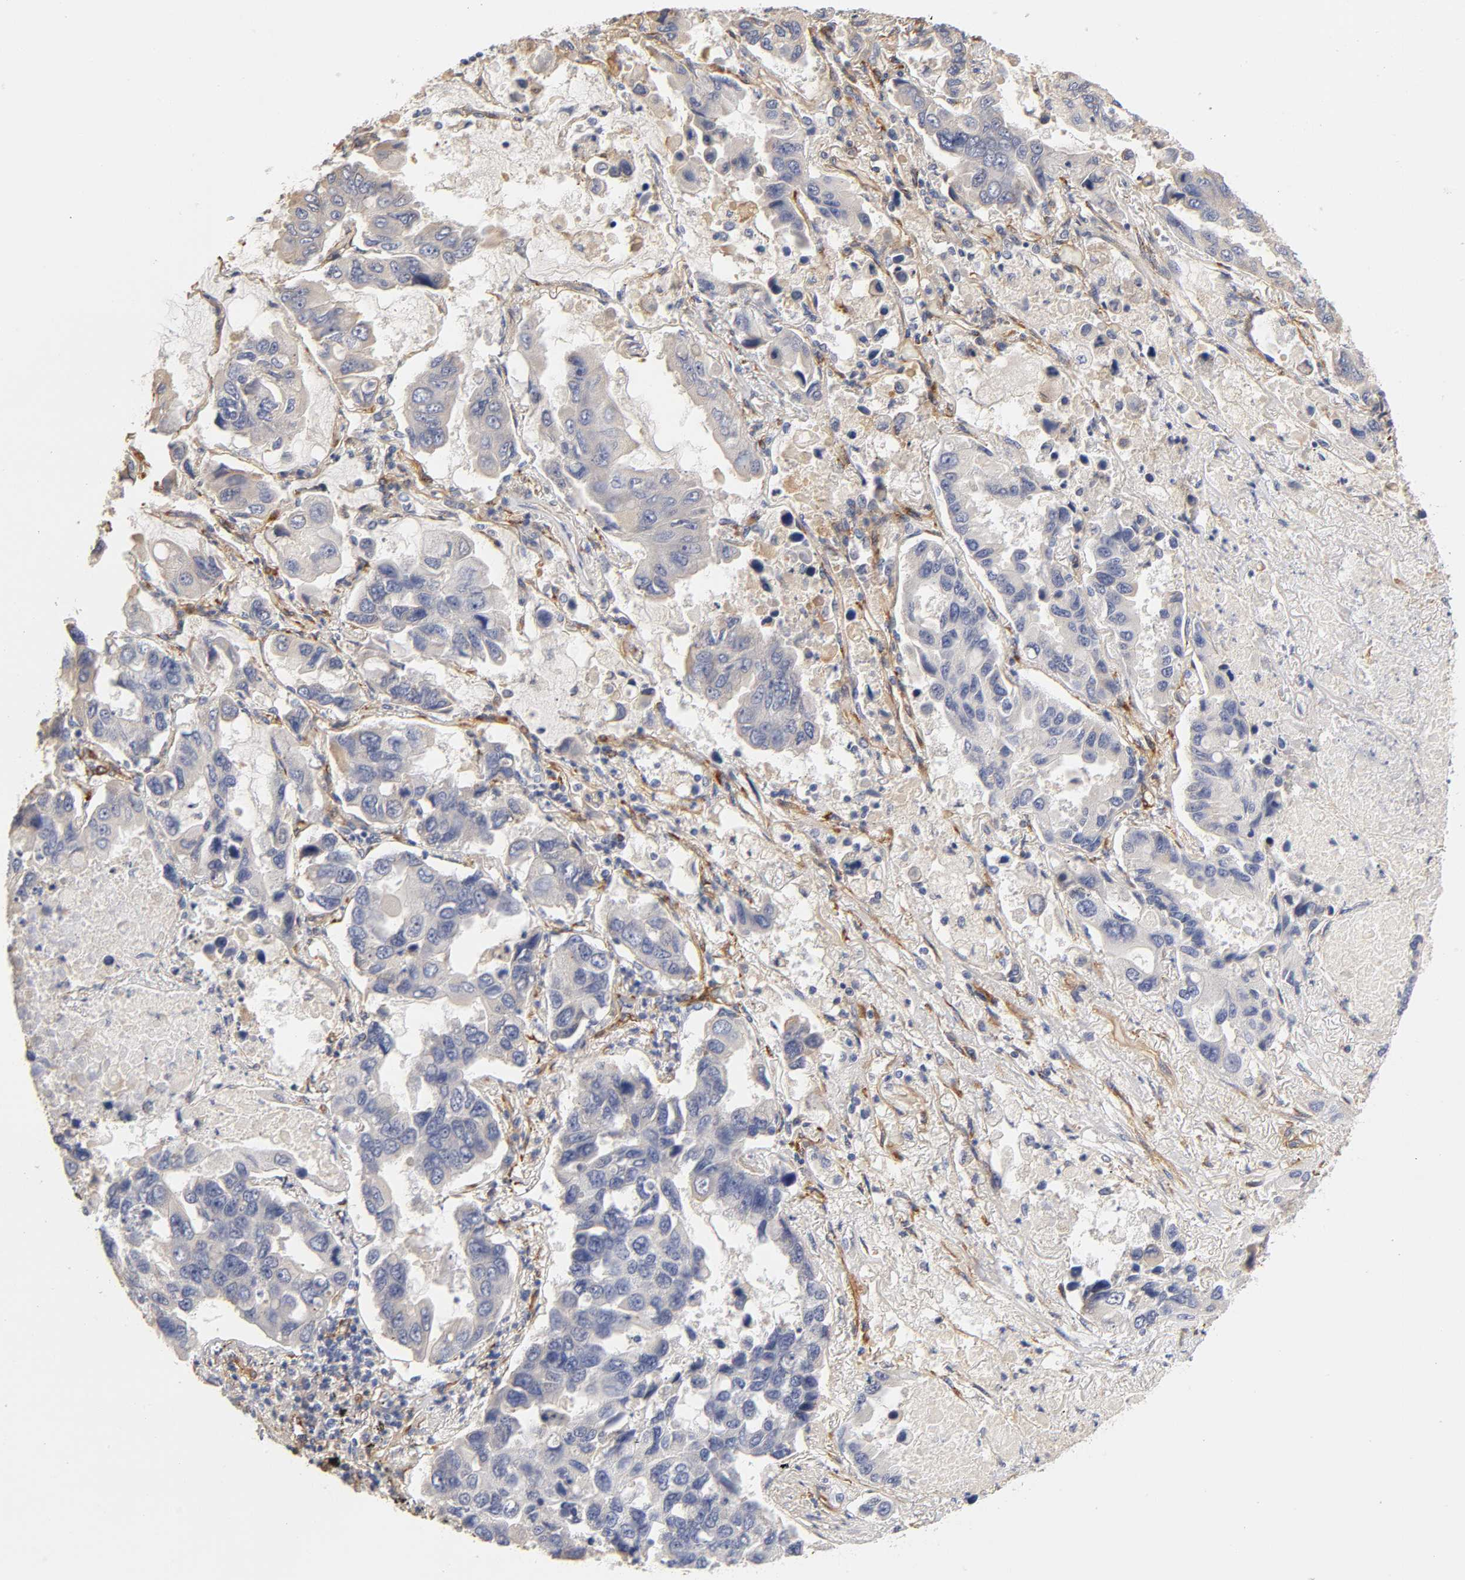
{"staining": {"intensity": "negative", "quantity": "none", "location": "none"}, "tissue": "lung cancer", "cell_type": "Tumor cells", "image_type": "cancer", "snomed": [{"axis": "morphology", "description": "Adenocarcinoma, NOS"}, {"axis": "topography", "description": "Lung"}], "caption": "Protein analysis of lung cancer shows no significant staining in tumor cells. The staining was performed using DAB (3,3'-diaminobenzidine) to visualize the protein expression in brown, while the nuclei were stained in blue with hematoxylin (Magnification: 20x).", "gene": "LAMB1", "patient": {"sex": "male", "age": 64}}